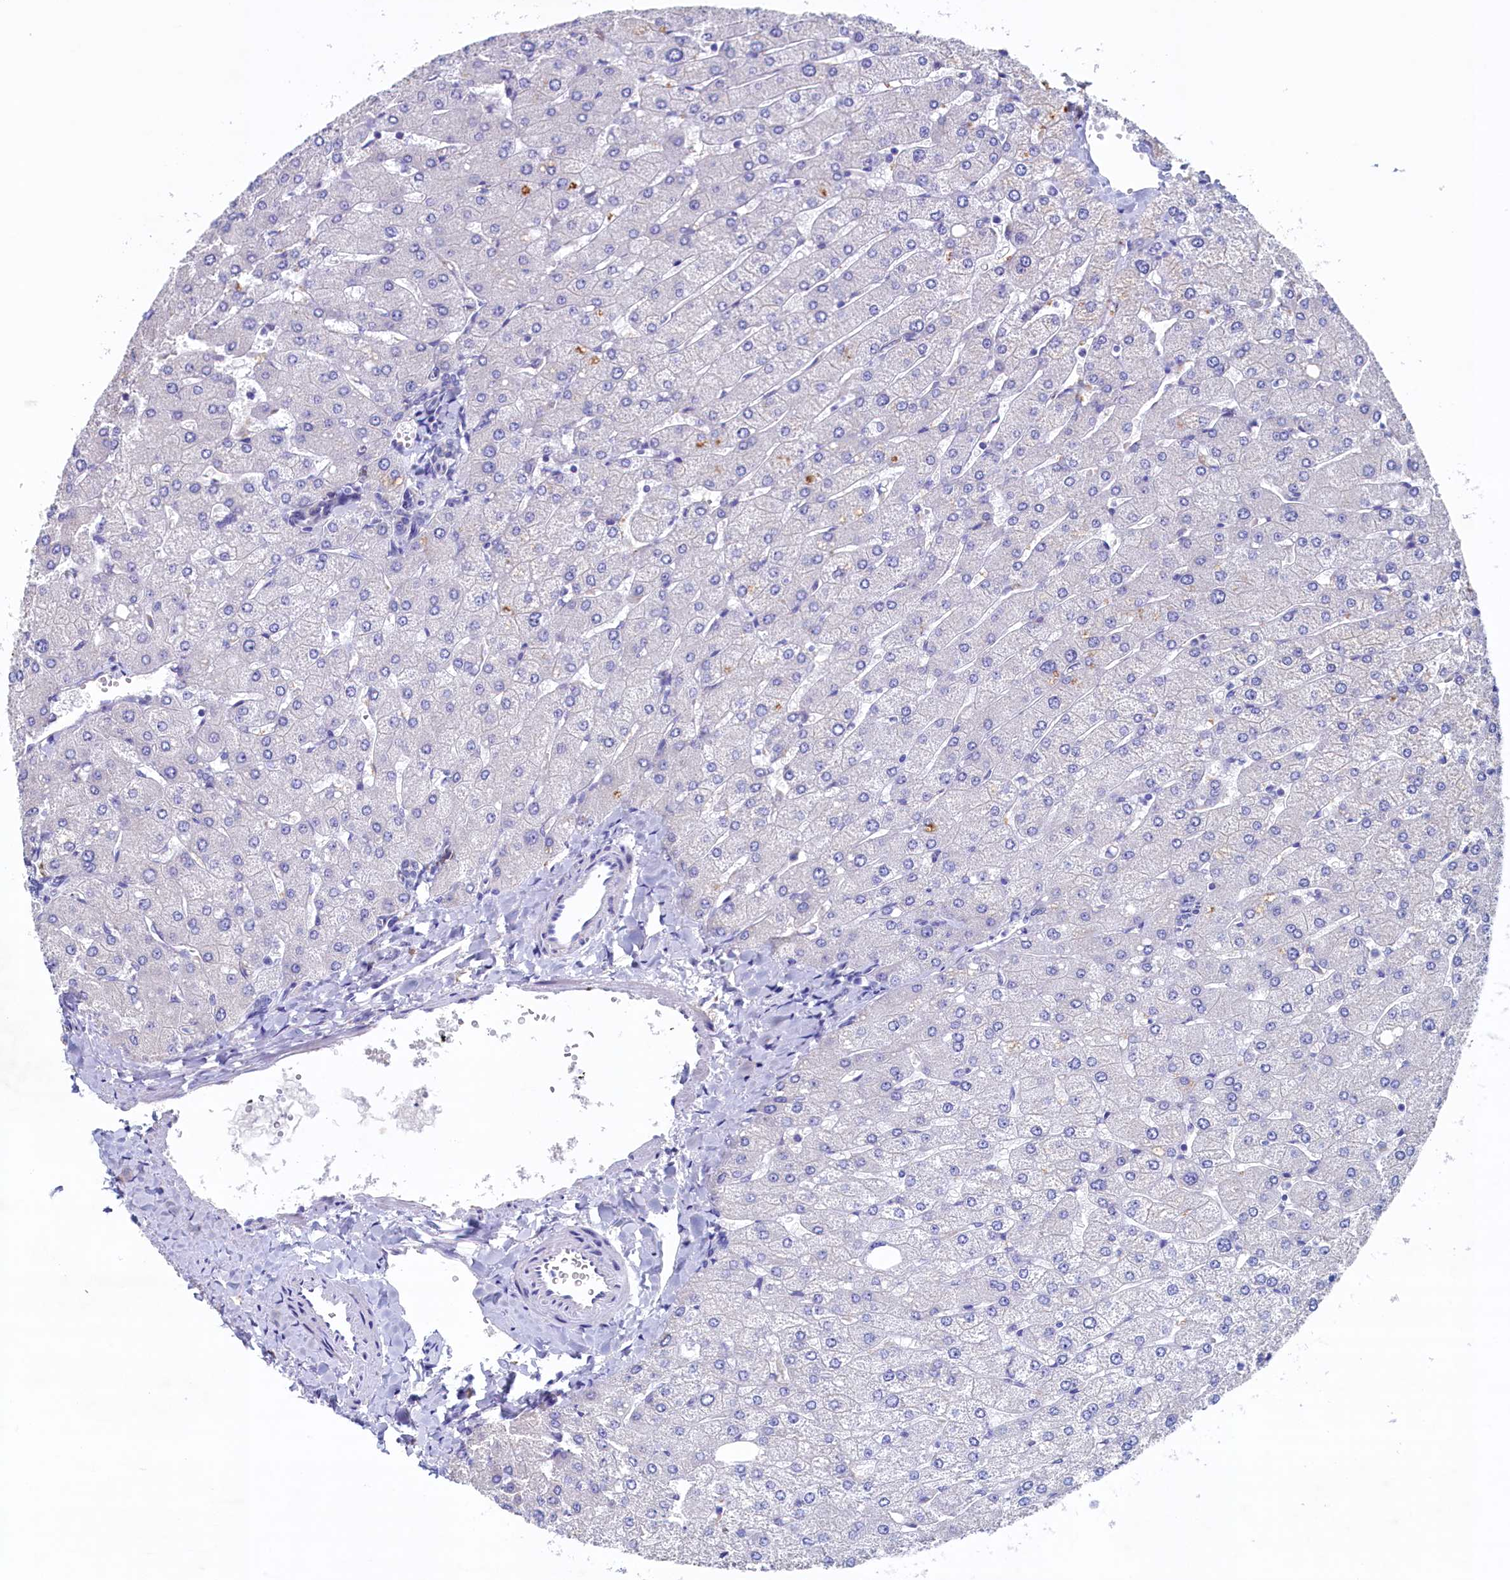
{"staining": {"intensity": "negative", "quantity": "none", "location": "none"}, "tissue": "liver", "cell_type": "Cholangiocytes", "image_type": "normal", "snomed": [{"axis": "morphology", "description": "Normal tissue, NOS"}, {"axis": "topography", "description": "Liver"}], "caption": "Immunohistochemistry (IHC) micrograph of benign liver: human liver stained with DAB shows no significant protein staining in cholangiocytes.", "gene": "CBLIF", "patient": {"sex": "male", "age": 55}}